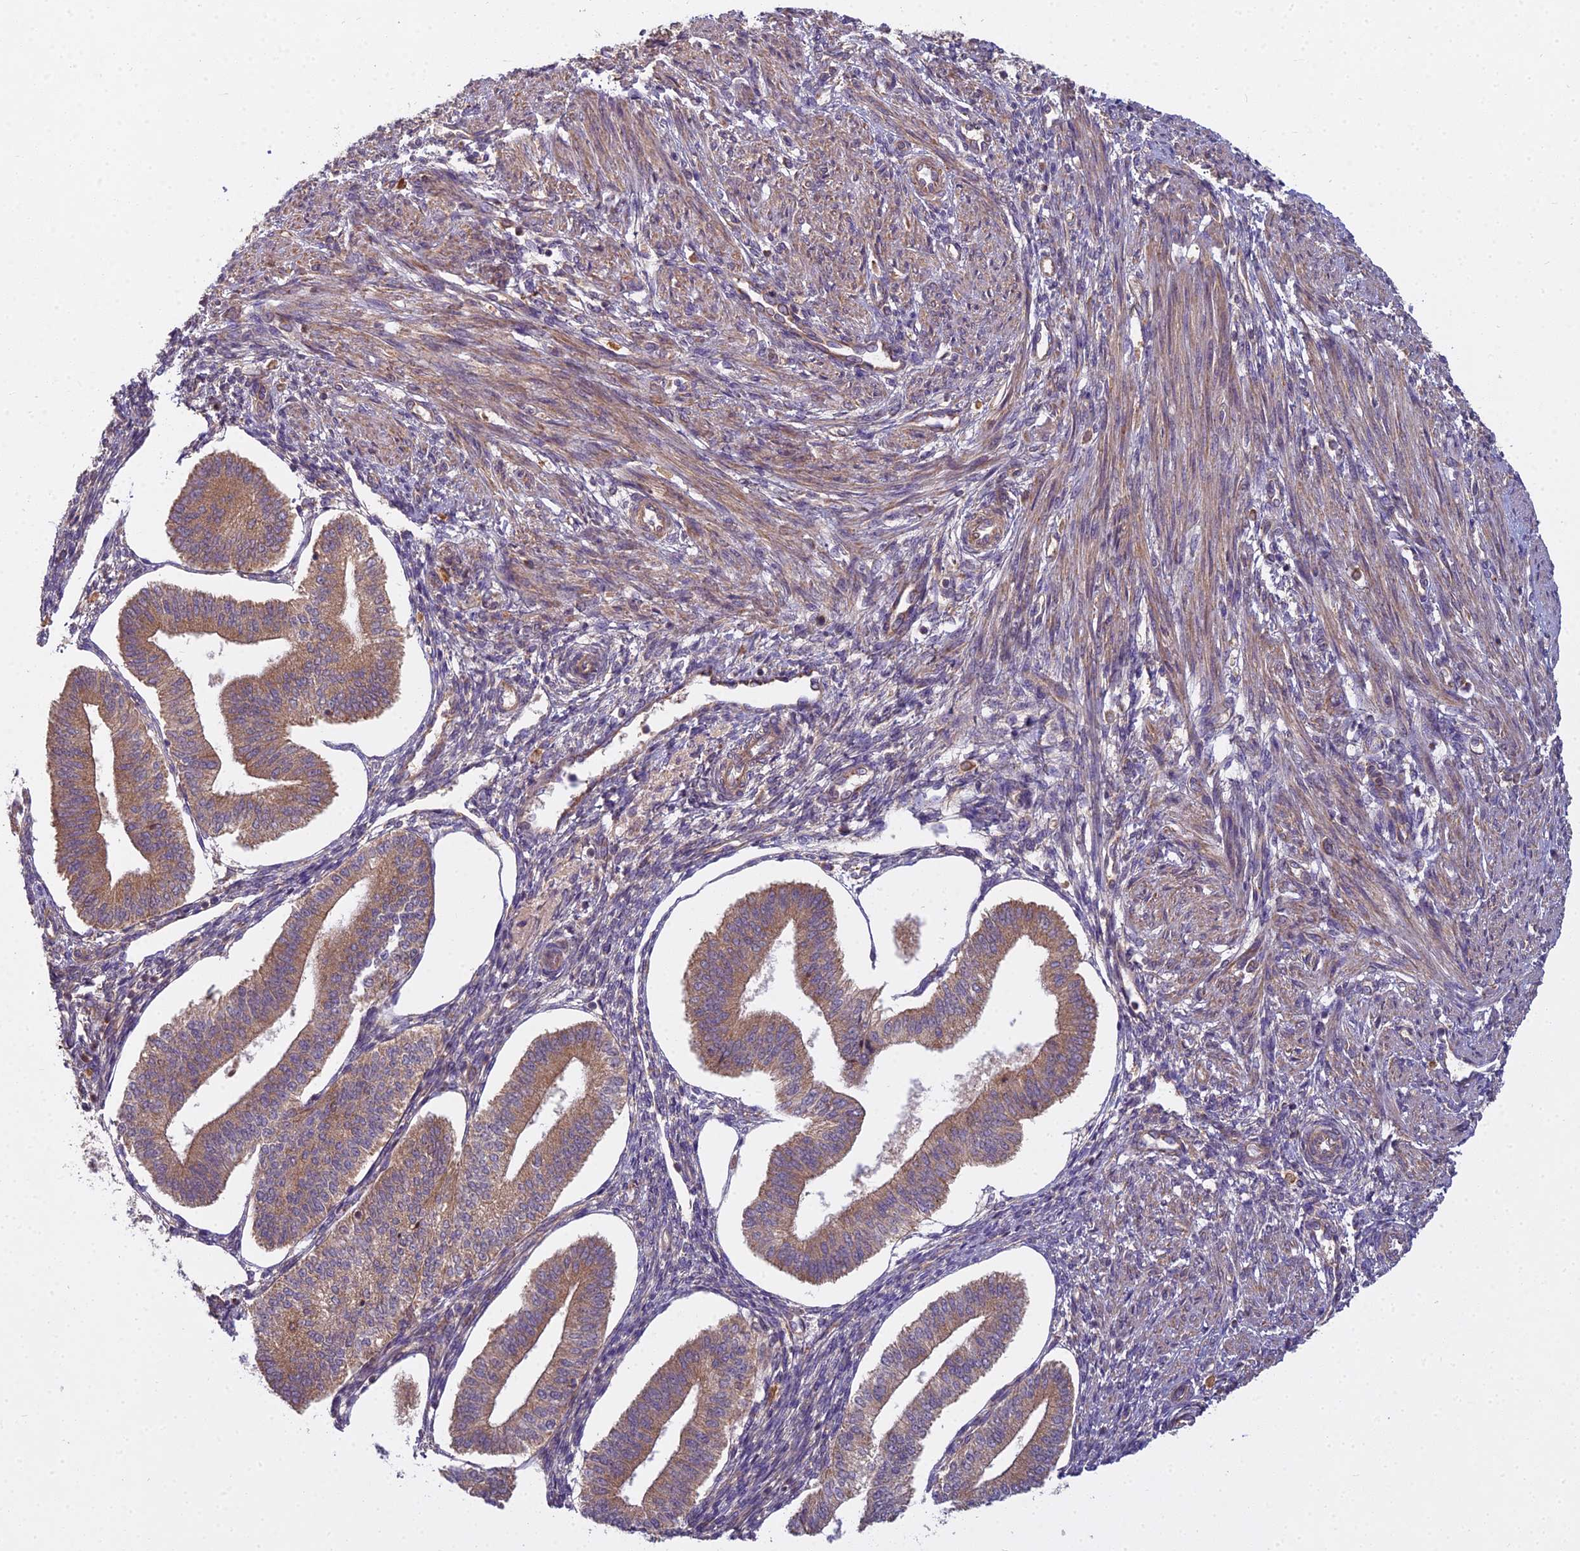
{"staining": {"intensity": "moderate", "quantity": "25%-75%", "location": "cytoplasmic/membranous"}, "tissue": "endometrium", "cell_type": "Cells in endometrial stroma", "image_type": "normal", "snomed": [{"axis": "morphology", "description": "Normal tissue, NOS"}, {"axis": "topography", "description": "Endometrium"}], "caption": "Immunohistochemistry micrograph of benign endometrium: human endometrium stained using immunohistochemistry shows medium levels of moderate protein expression localized specifically in the cytoplasmic/membranous of cells in endometrial stroma, appearing as a cytoplasmic/membranous brown color.", "gene": "CCDC167", "patient": {"sex": "female", "age": 34}}